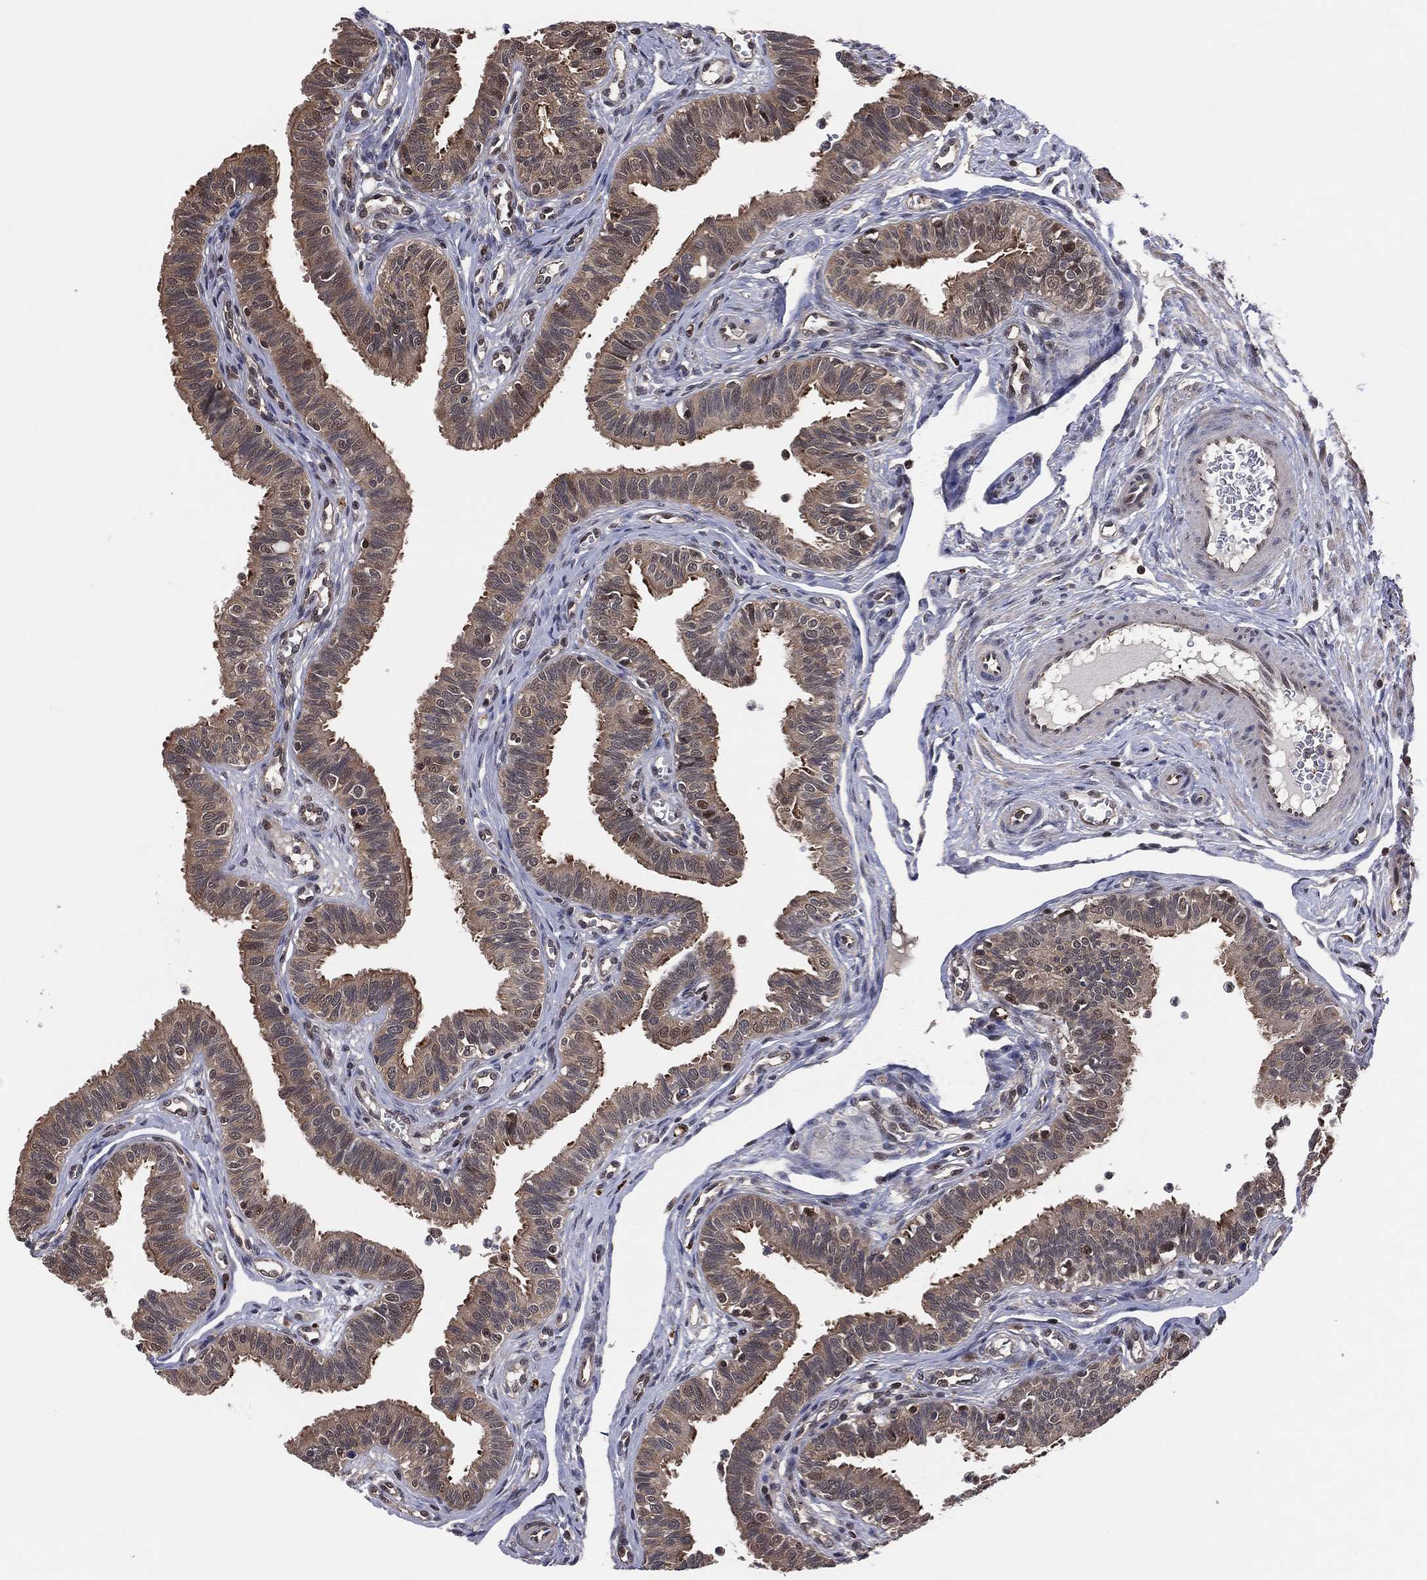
{"staining": {"intensity": "moderate", "quantity": ">75%", "location": "cytoplasmic/membranous"}, "tissue": "fallopian tube", "cell_type": "Glandular cells", "image_type": "normal", "snomed": [{"axis": "morphology", "description": "Normal tissue, NOS"}, {"axis": "topography", "description": "Fallopian tube"}], "caption": "Fallopian tube was stained to show a protein in brown. There is medium levels of moderate cytoplasmic/membranous expression in approximately >75% of glandular cells. The staining is performed using DAB (3,3'-diaminobenzidine) brown chromogen to label protein expression. The nuclei are counter-stained blue using hematoxylin.", "gene": "ICOSLG", "patient": {"sex": "female", "age": 36}}